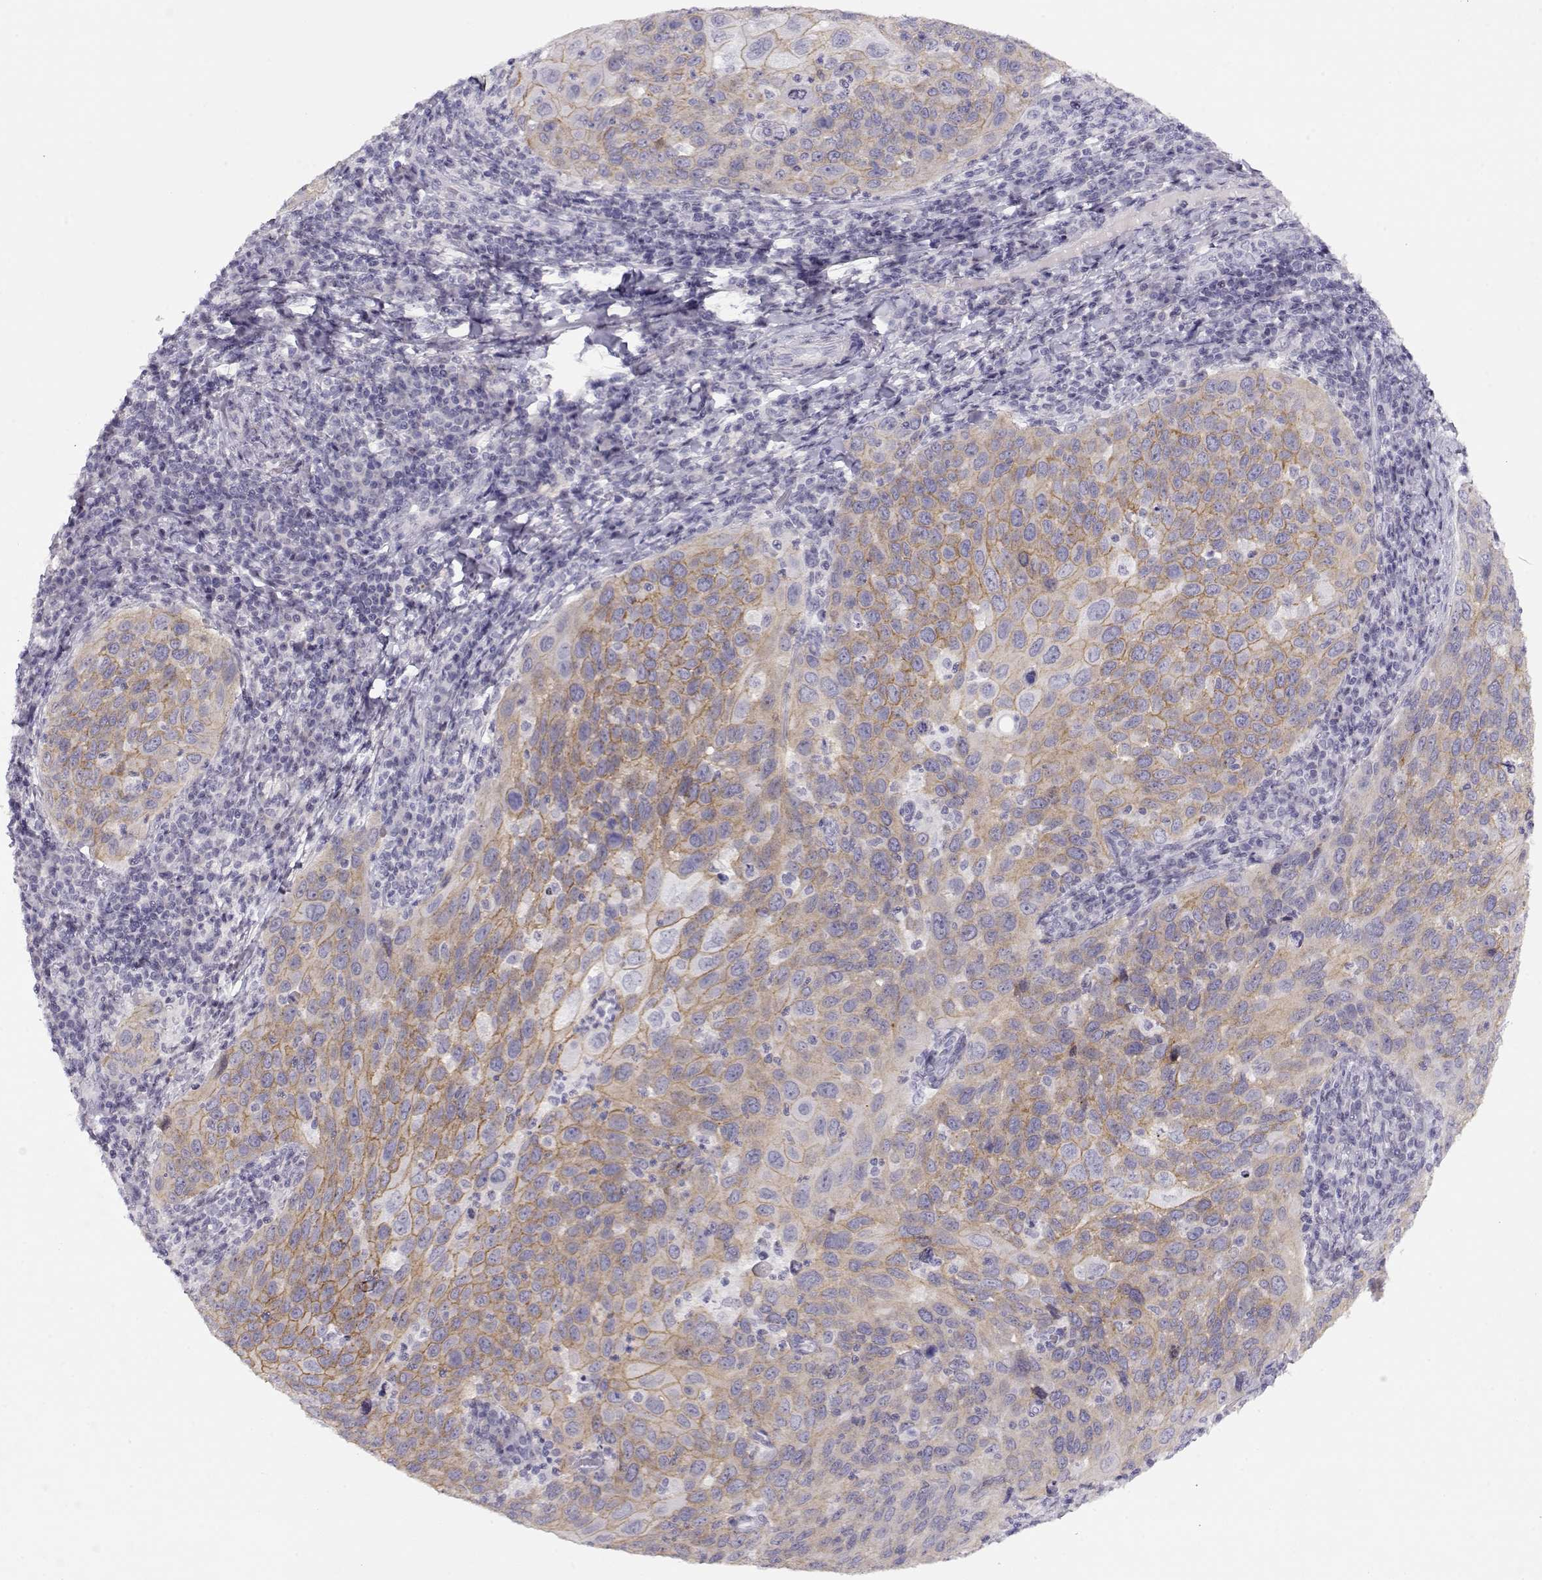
{"staining": {"intensity": "moderate", "quantity": ">75%", "location": "cytoplasmic/membranous"}, "tissue": "cervical cancer", "cell_type": "Tumor cells", "image_type": "cancer", "snomed": [{"axis": "morphology", "description": "Squamous cell carcinoma, NOS"}, {"axis": "topography", "description": "Cervix"}], "caption": "Cervical cancer stained with a protein marker displays moderate staining in tumor cells.", "gene": "CRX", "patient": {"sex": "female", "age": 54}}